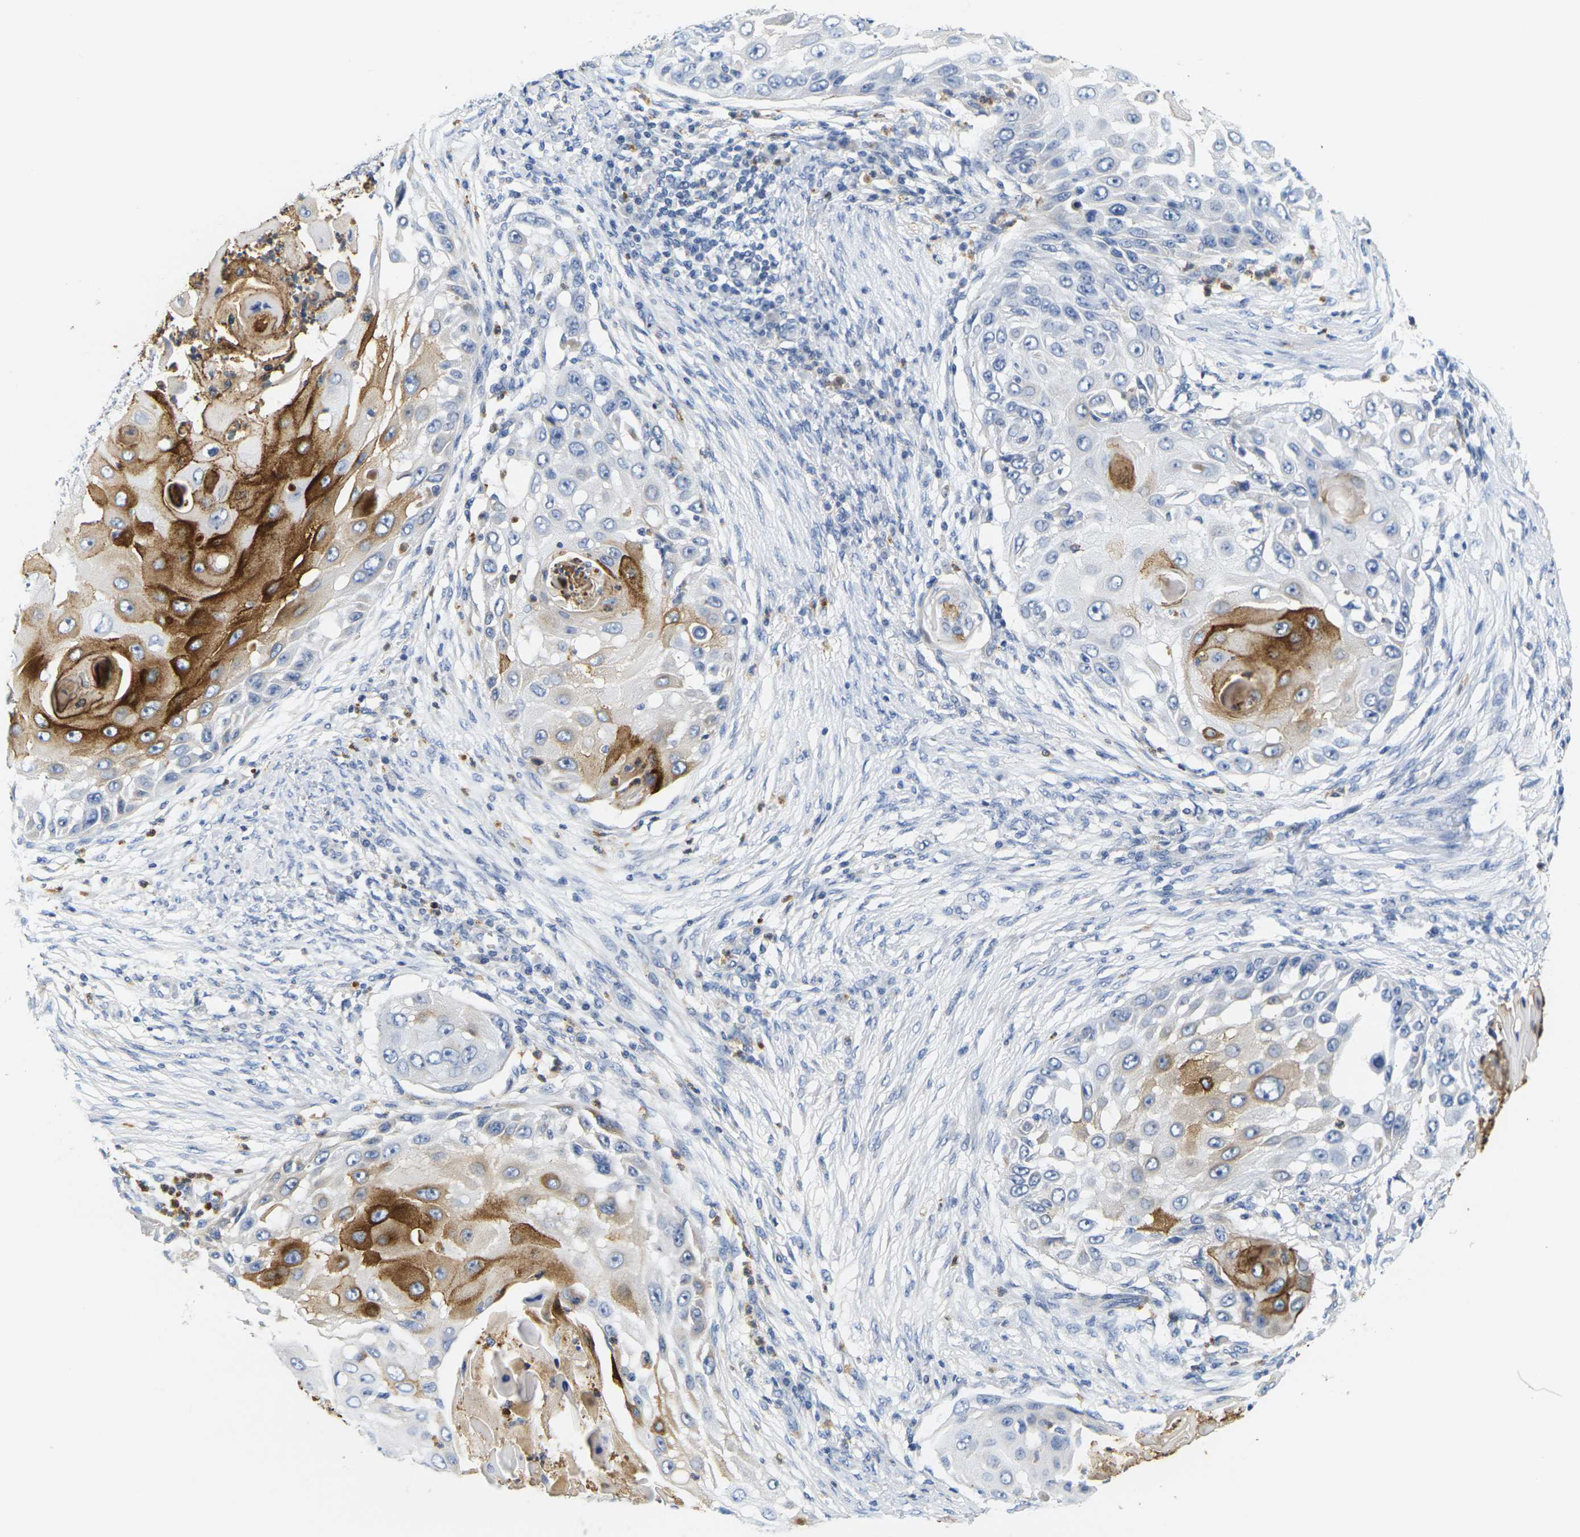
{"staining": {"intensity": "moderate", "quantity": "<25%", "location": "cytoplasmic/membranous"}, "tissue": "skin cancer", "cell_type": "Tumor cells", "image_type": "cancer", "snomed": [{"axis": "morphology", "description": "Squamous cell carcinoma, NOS"}, {"axis": "topography", "description": "Skin"}], "caption": "Human skin cancer (squamous cell carcinoma) stained with a protein marker shows moderate staining in tumor cells.", "gene": "KLK5", "patient": {"sex": "female", "age": 44}}